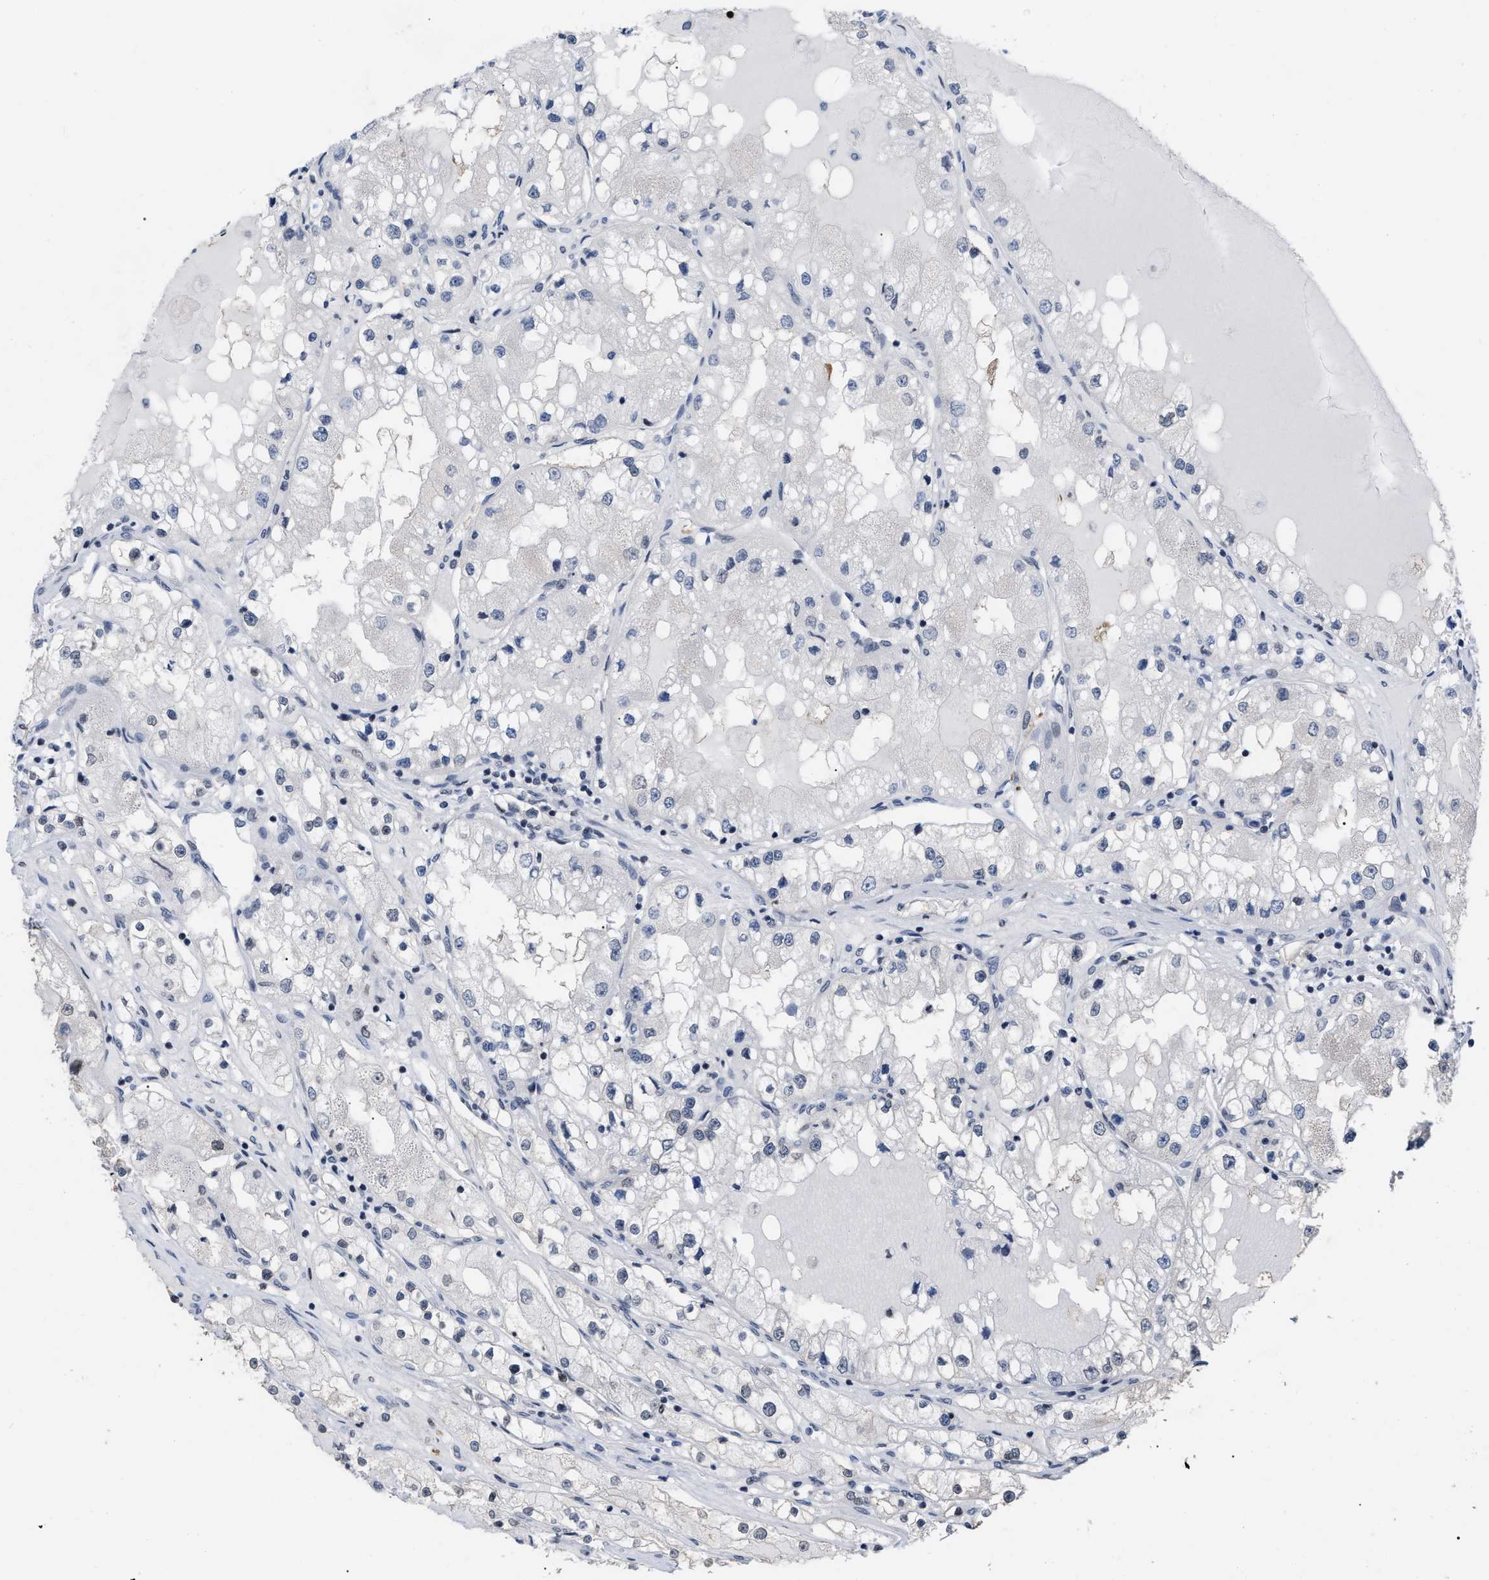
{"staining": {"intensity": "negative", "quantity": "none", "location": "none"}, "tissue": "renal cancer", "cell_type": "Tumor cells", "image_type": "cancer", "snomed": [{"axis": "morphology", "description": "Adenocarcinoma, NOS"}, {"axis": "topography", "description": "Kidney"}], "caption": "A photomicrograph of renal cancer stained for a protein displays no brown staining in tumor cells. Brightfield microscopy of immunohistochemistry (IHC) stained with DAB (brown) and hematoxylin (blue), captured at high magnification.", "gene": "TPR", "patient": {"sex": "male", "age": 68}}